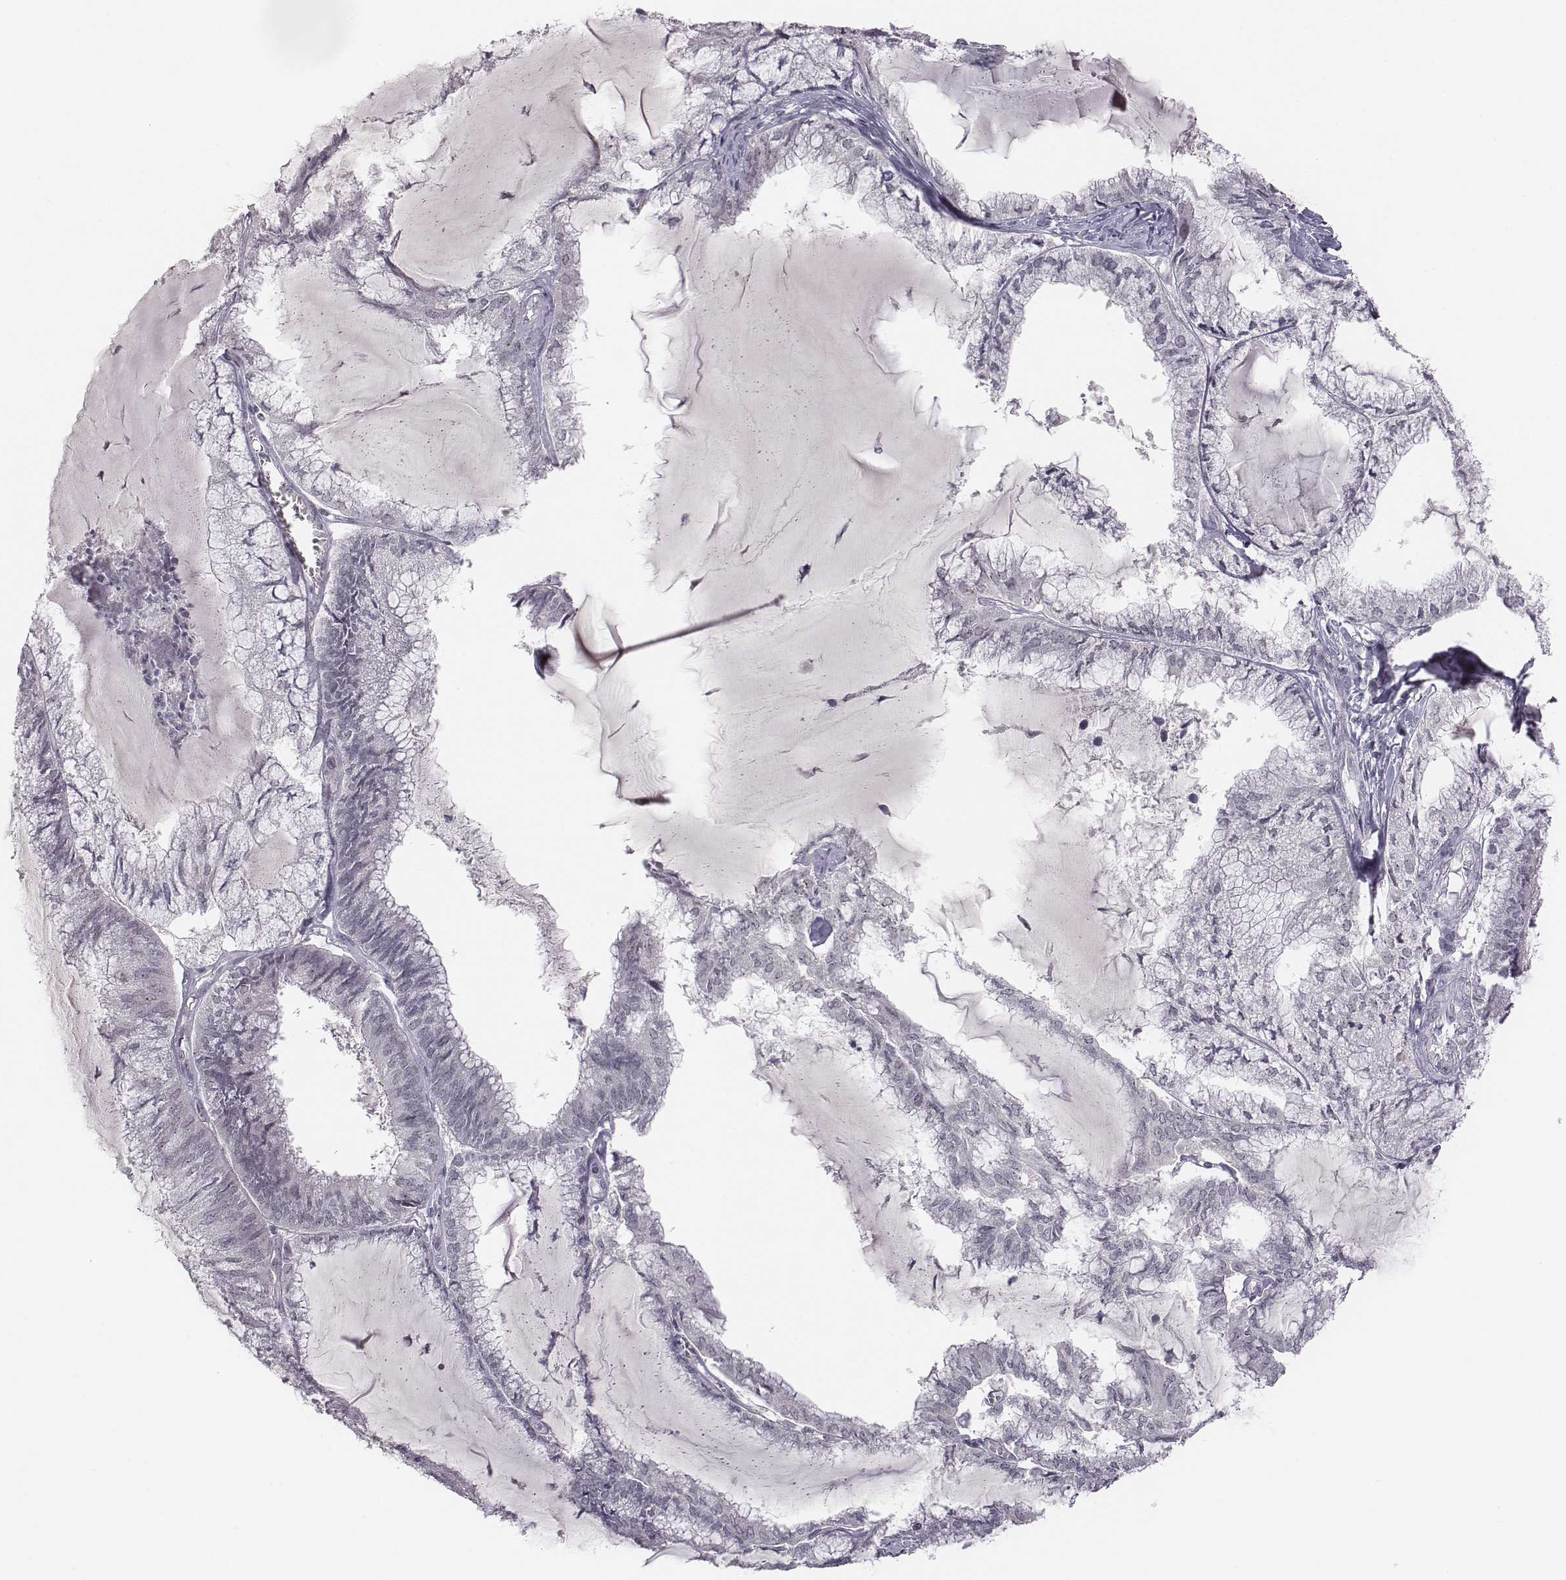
{"staining": {"intensity": "negative", "quantity": "none", "location": "none"}, "tissue": "endometrial cancer", "cell_type": "Tumor cells", "image_type": "cancer", "snomed": [{"axis": "morphology", "description": "Carcinoma, NOS"}, {"axis": "topography", "description": "Endometrium"}], "caption": "Immunohistochemical staining of endometrial cancer (carcinoma) demonstrates no significant expression in tumor cells. The staining was performed using DAB (3,3'-diaminobenzidine) to visualize the protein expression in brown, while the nuclei were stained in blue with hematoxylin (Magnification: 20x).", "gene": "NIFK", "patient": {"sex": "female", "age": 62}}